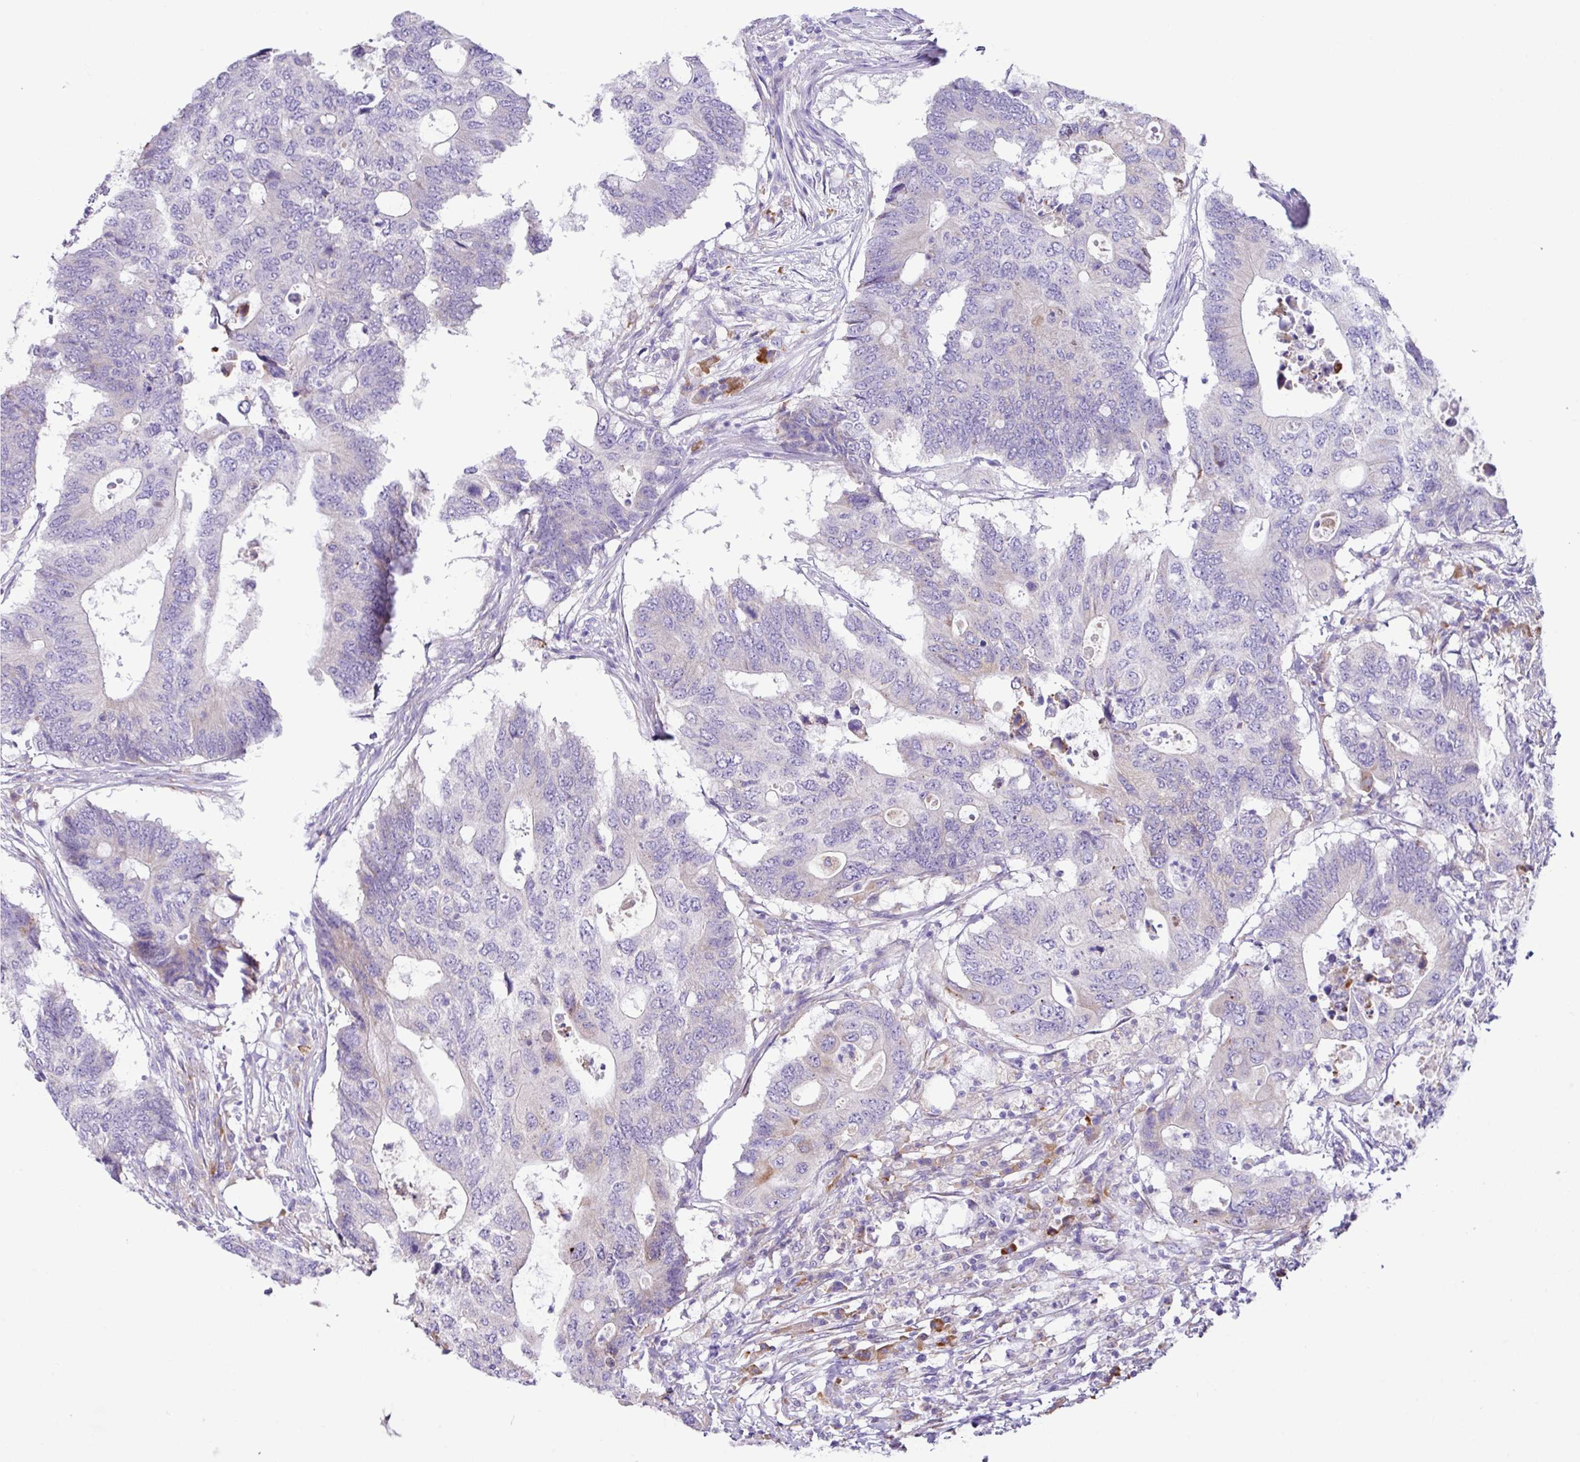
{"staining": {"intensity": "negative", "quantity": "none", "location": "none"}, "tissue": "colorectal cancer", "cell_type": "Tumor cells", "image_type": "cancer", "snomed": [{"axis": "morphology", "description": "Adenocarcinoma, NOS"}, {"axis": "topography", "description": "Colon"}], "caption": "Colorectal cancer stained for a protein using immunohistochemistry displays no staining tumor cells.", "gene": "RGS21", "patient": {"sex": "male", "age": 71}}